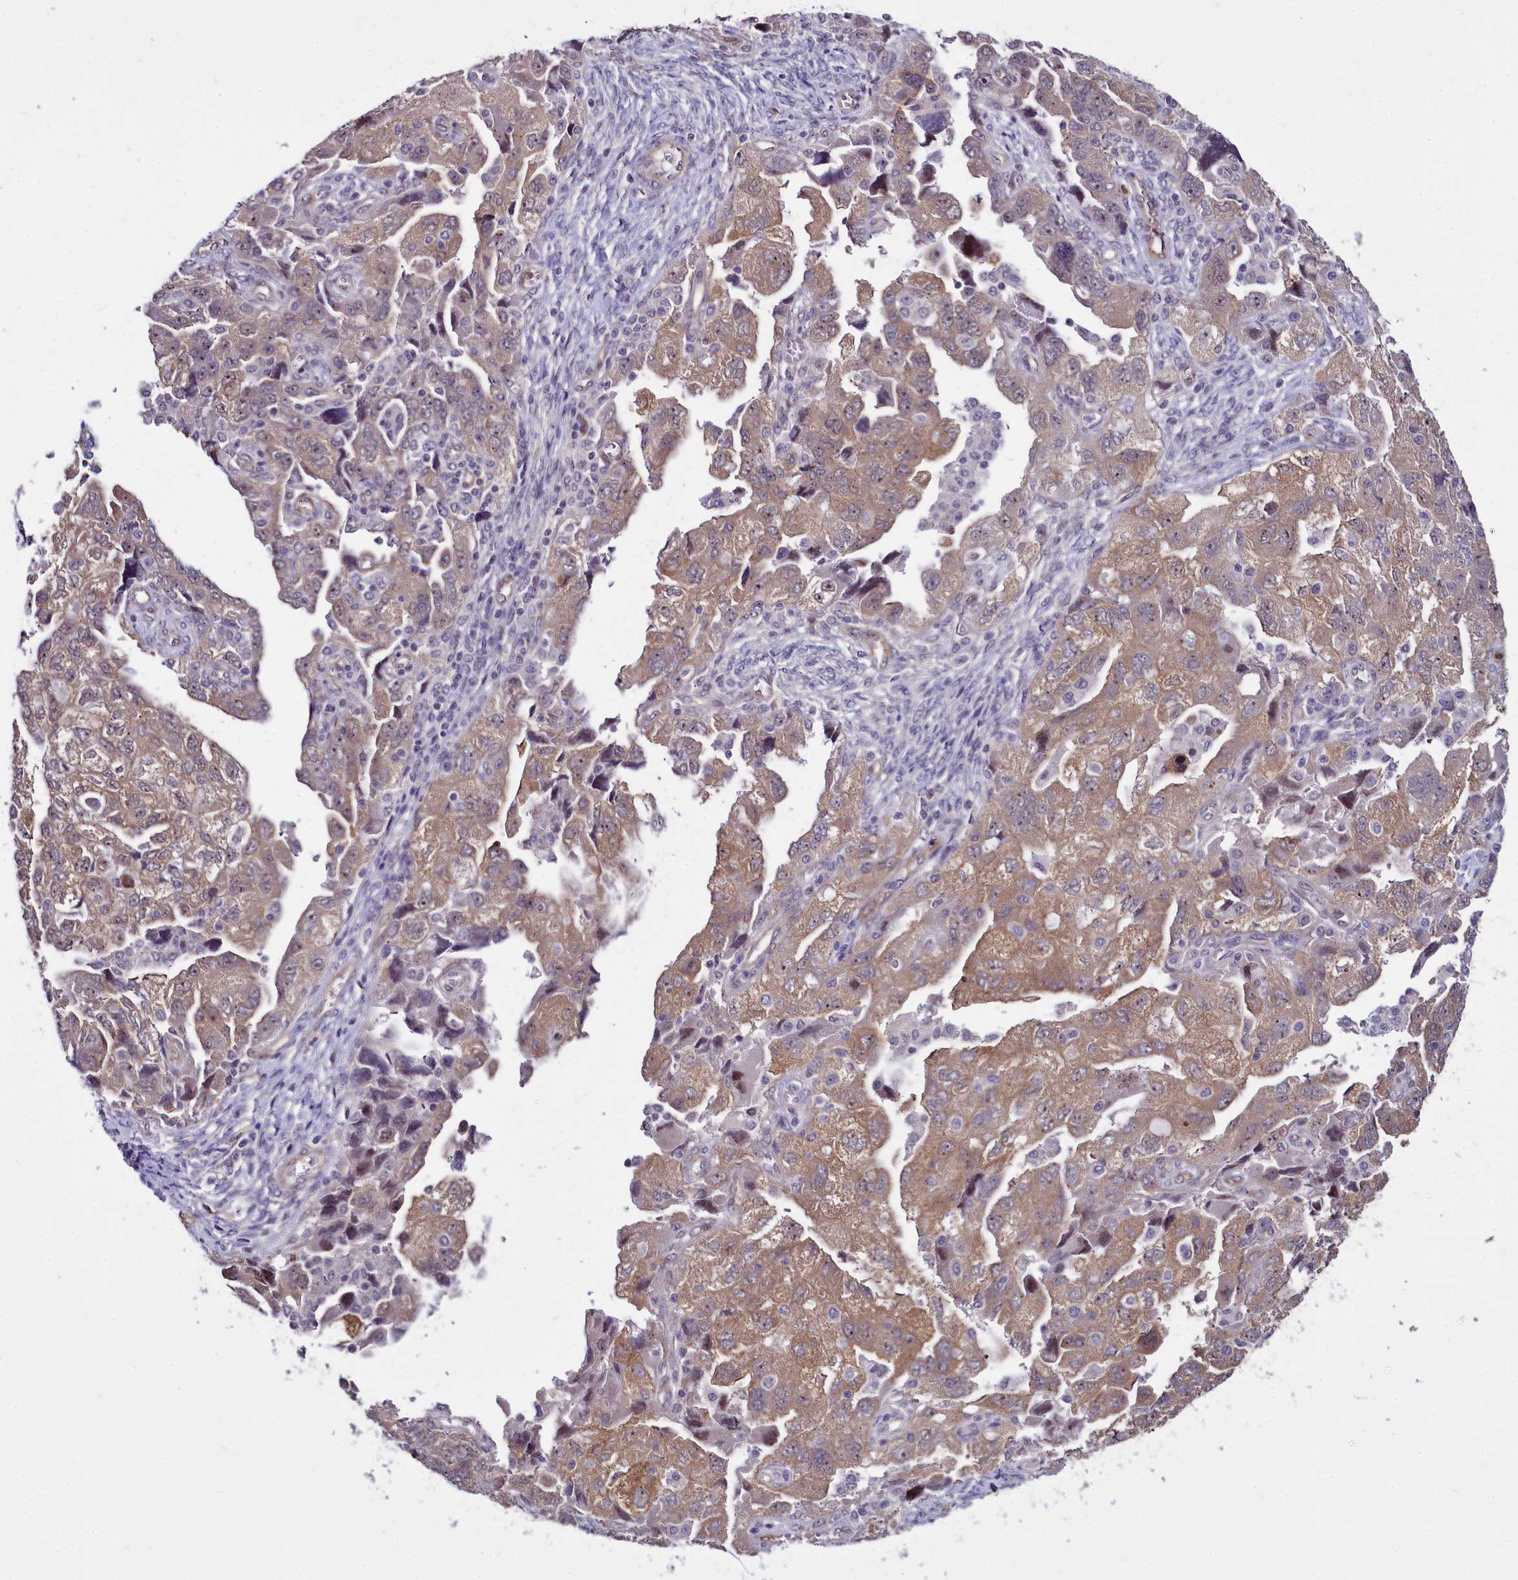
{"staining": {"intensity": "moderate", "quantity": ">75%", "location": "cytoplasmic/membranous"}, "tissue": "ovarian cancer", "cell_type": "Tumor cells", "image_type": "cancer", "snomed": [{"axis": "morphology", "description": "Carcinoma, NOS"}, {"axis": "morphology", "description": "Cystadenocarcinoma, serous, NOS"}, {"axis": "topography", "description": "Ovary"}], "caption": "A brown stain labels moderate cytoplasmic/membranous positivity of a protein in ovarian cancer (serous cystadenocarcinoma) tumor cells.", "gene": "BCAR1", "patient": {"sex": "female", "age": 69}}